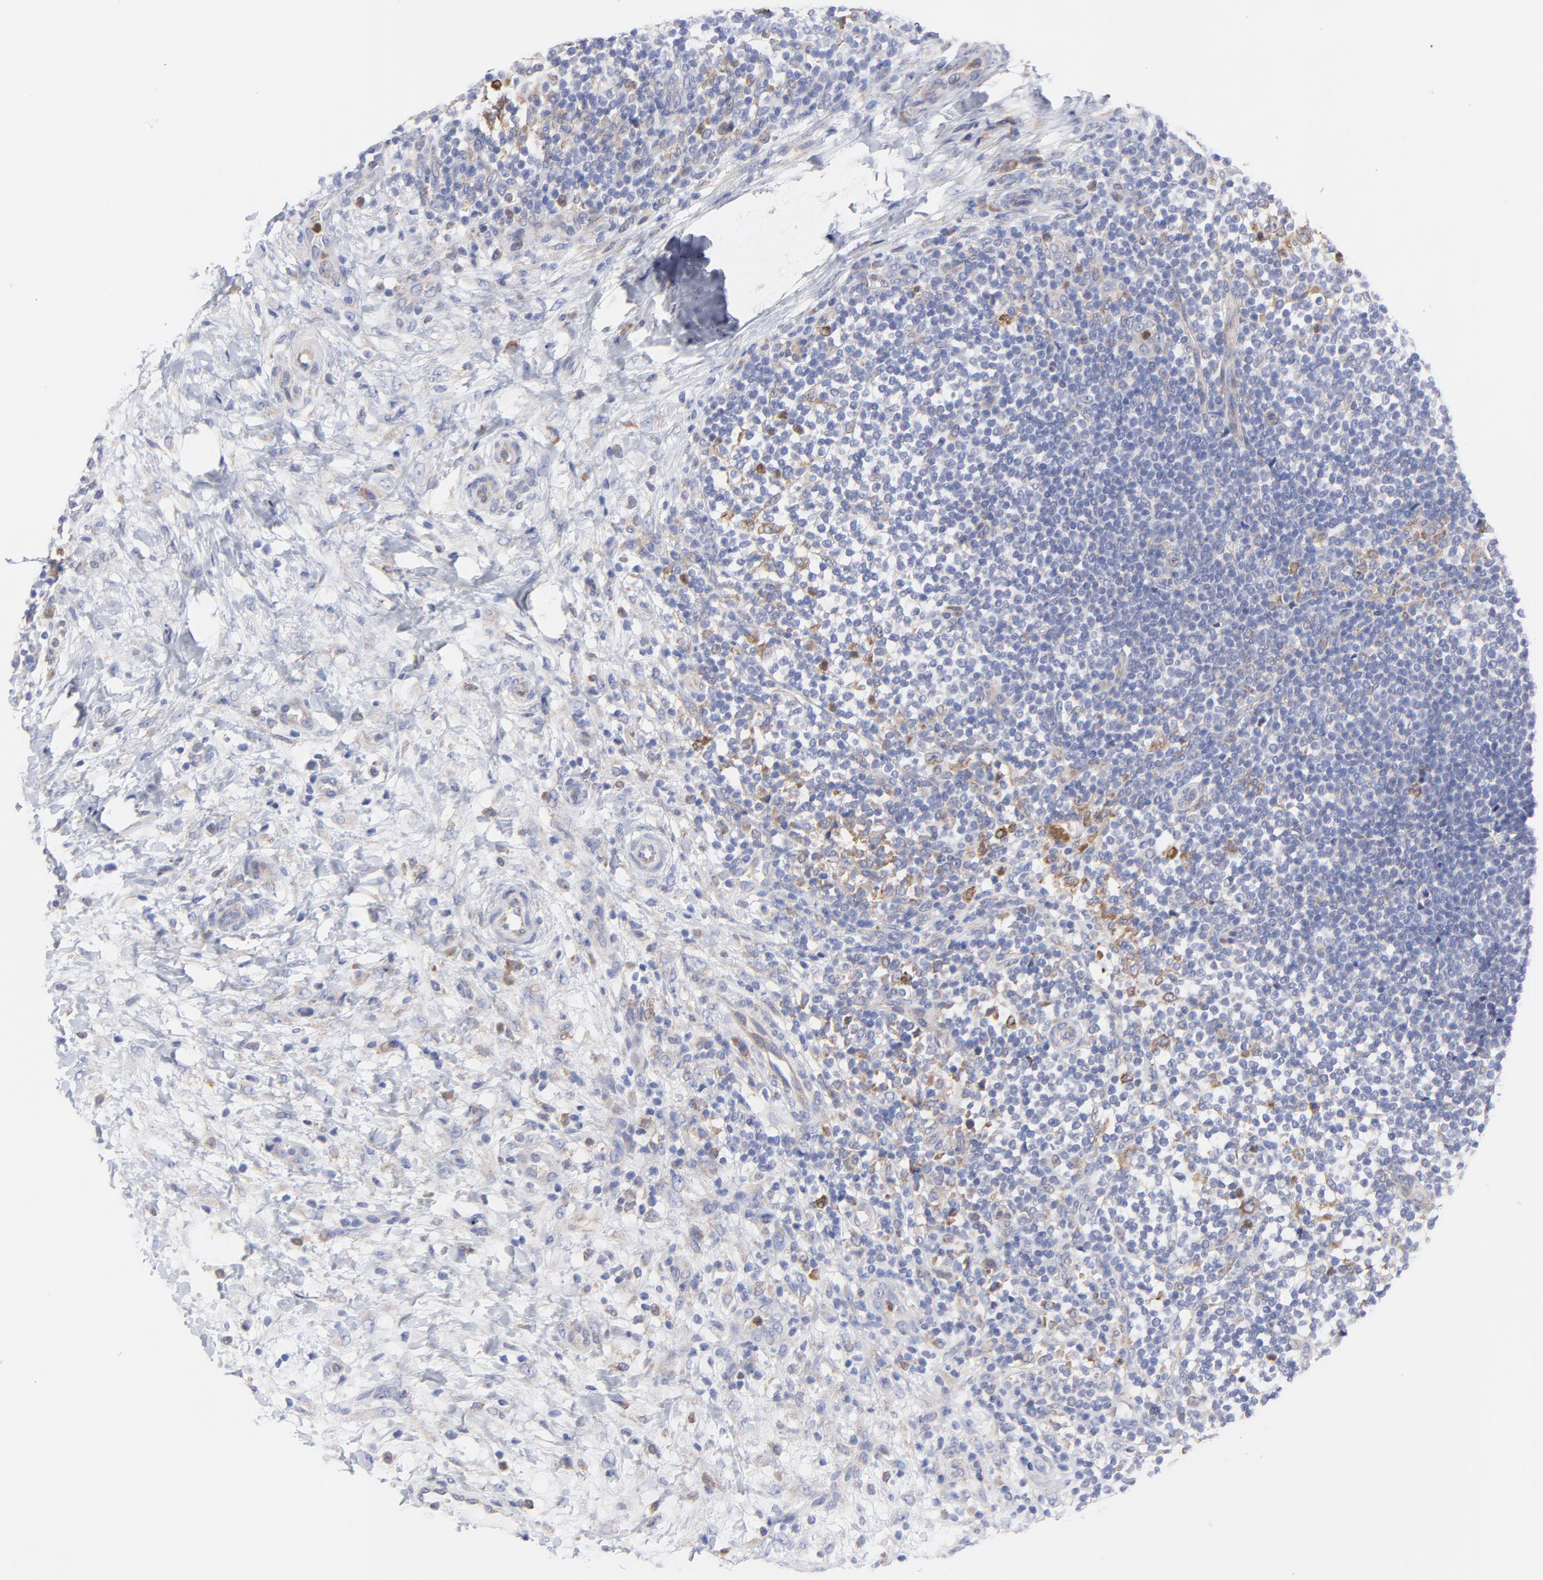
{"staining": {"intensity": "moderate", "quantity": "<25%", "location": "cytoplasmic/membranous"}, "tissue": "lymphoma", "cell_type": "Tumor cells", "image_type": "cancer", "snomed": [{"axis": "morphology", "description": "Malignant lymphoma, non-Hodgkin's type, Low grade"}, {"axis": "topography", "description": "Lymph node"}], "caption": "This is a micrograph of immunohistochemistry staining of lymphoma, which shows moderate expression in the cytoplasmic/membranous of tumor cells.", "gene": "MOSPD2", "patient": {"sex": "female", "age": 76}}